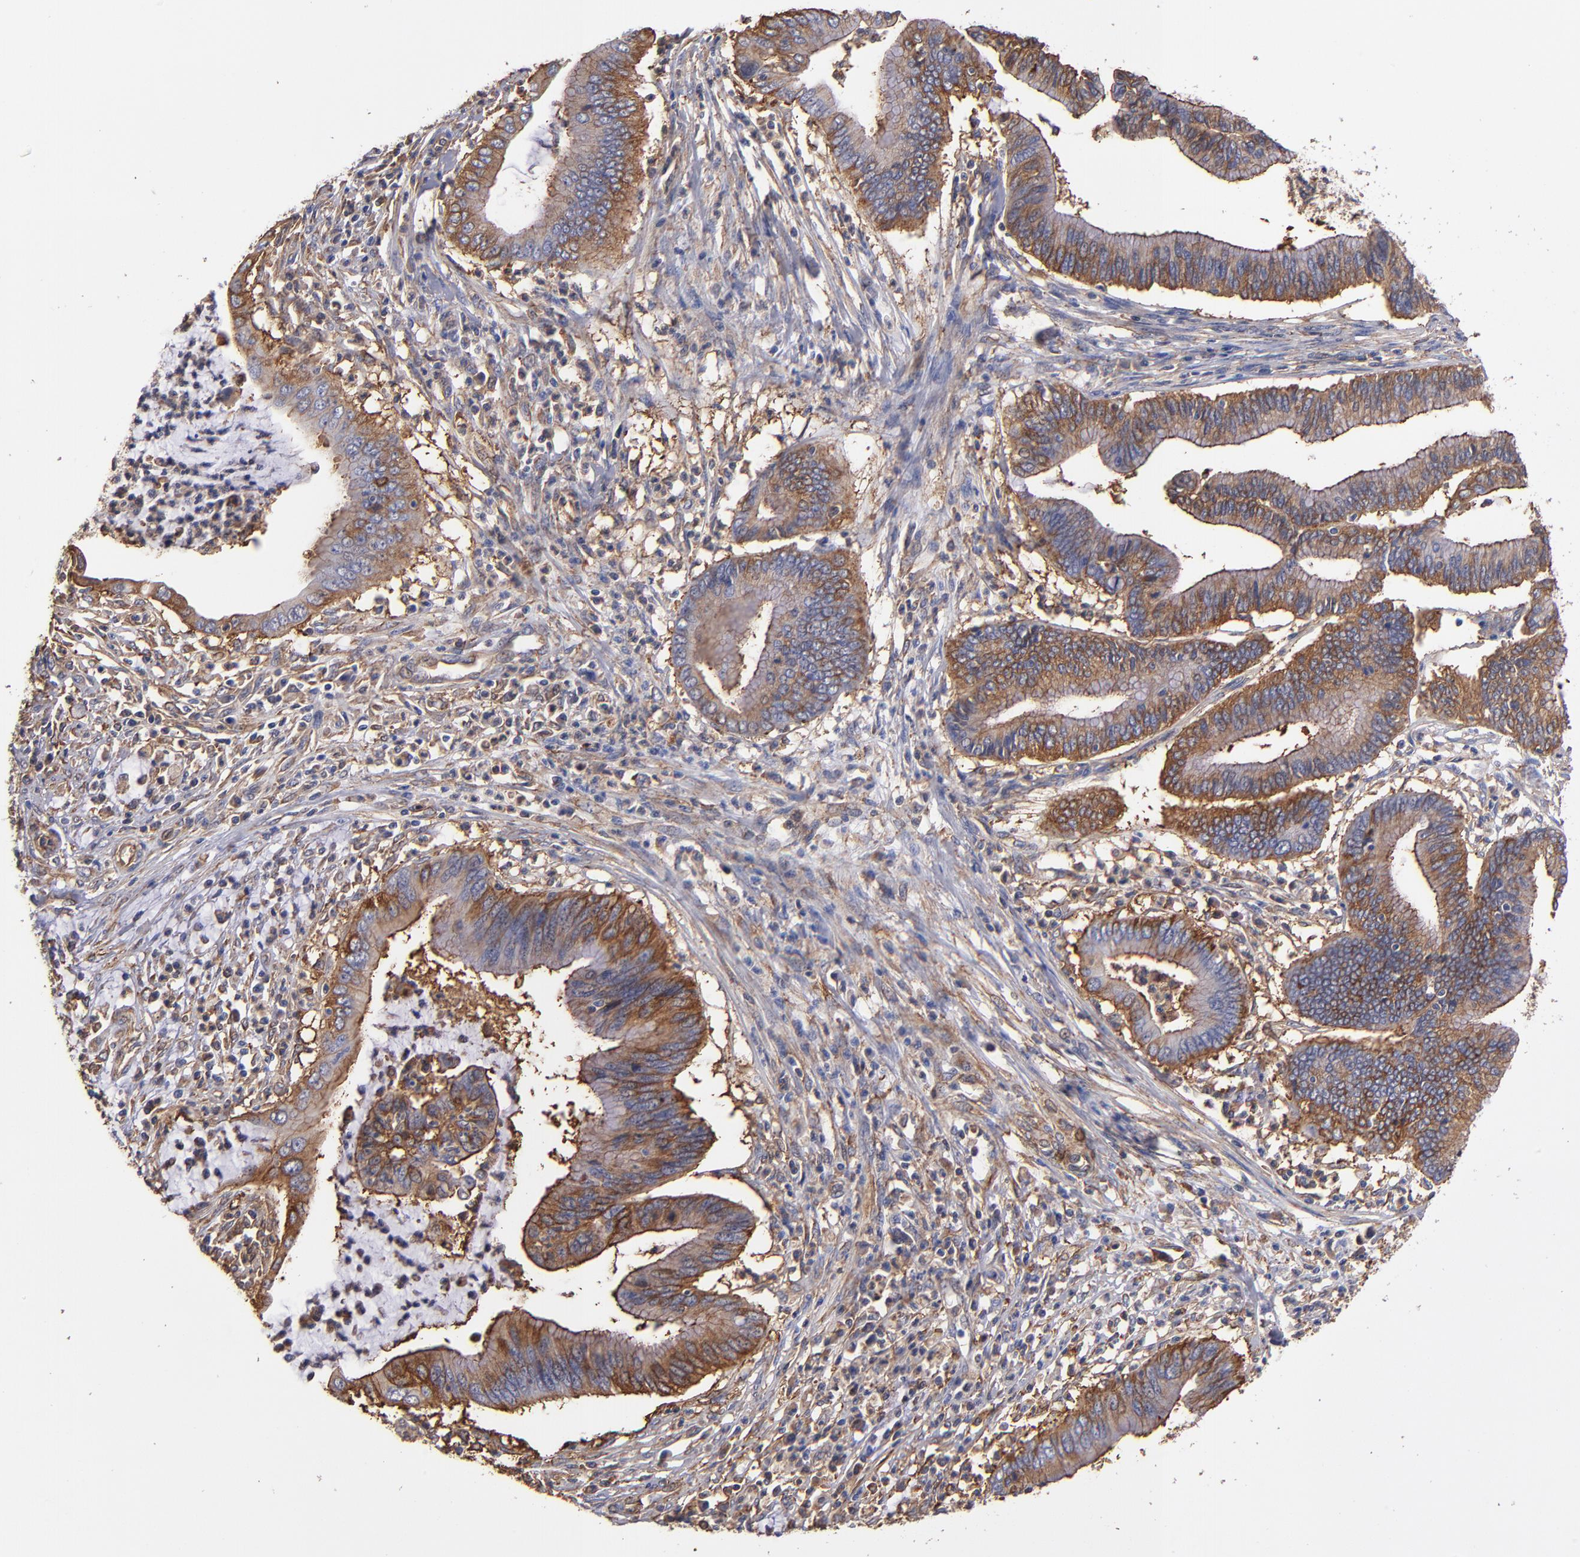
{"staining": {"intensity": "moderate", "quantity": ">75%", "location": "cytoplasmic/membranous"}, "tissue": "cervical cancer", "cell_type": "Tumor cells", "image_type": "cancer", "snomed": [{"axis": "morphology", "description": "Adenocarcinoma, NOS"}, {"axis": "topography", "description": "Cervix"}], "caption": "High-power microscopy captured an immunohistochemistry histopathology image of cervical cancer, revealing moderate cytoplasmic/membranous expression in about >75% of tumor cells.", "gene": "MVP", "patient": {"sex": "female", "age": 36}}